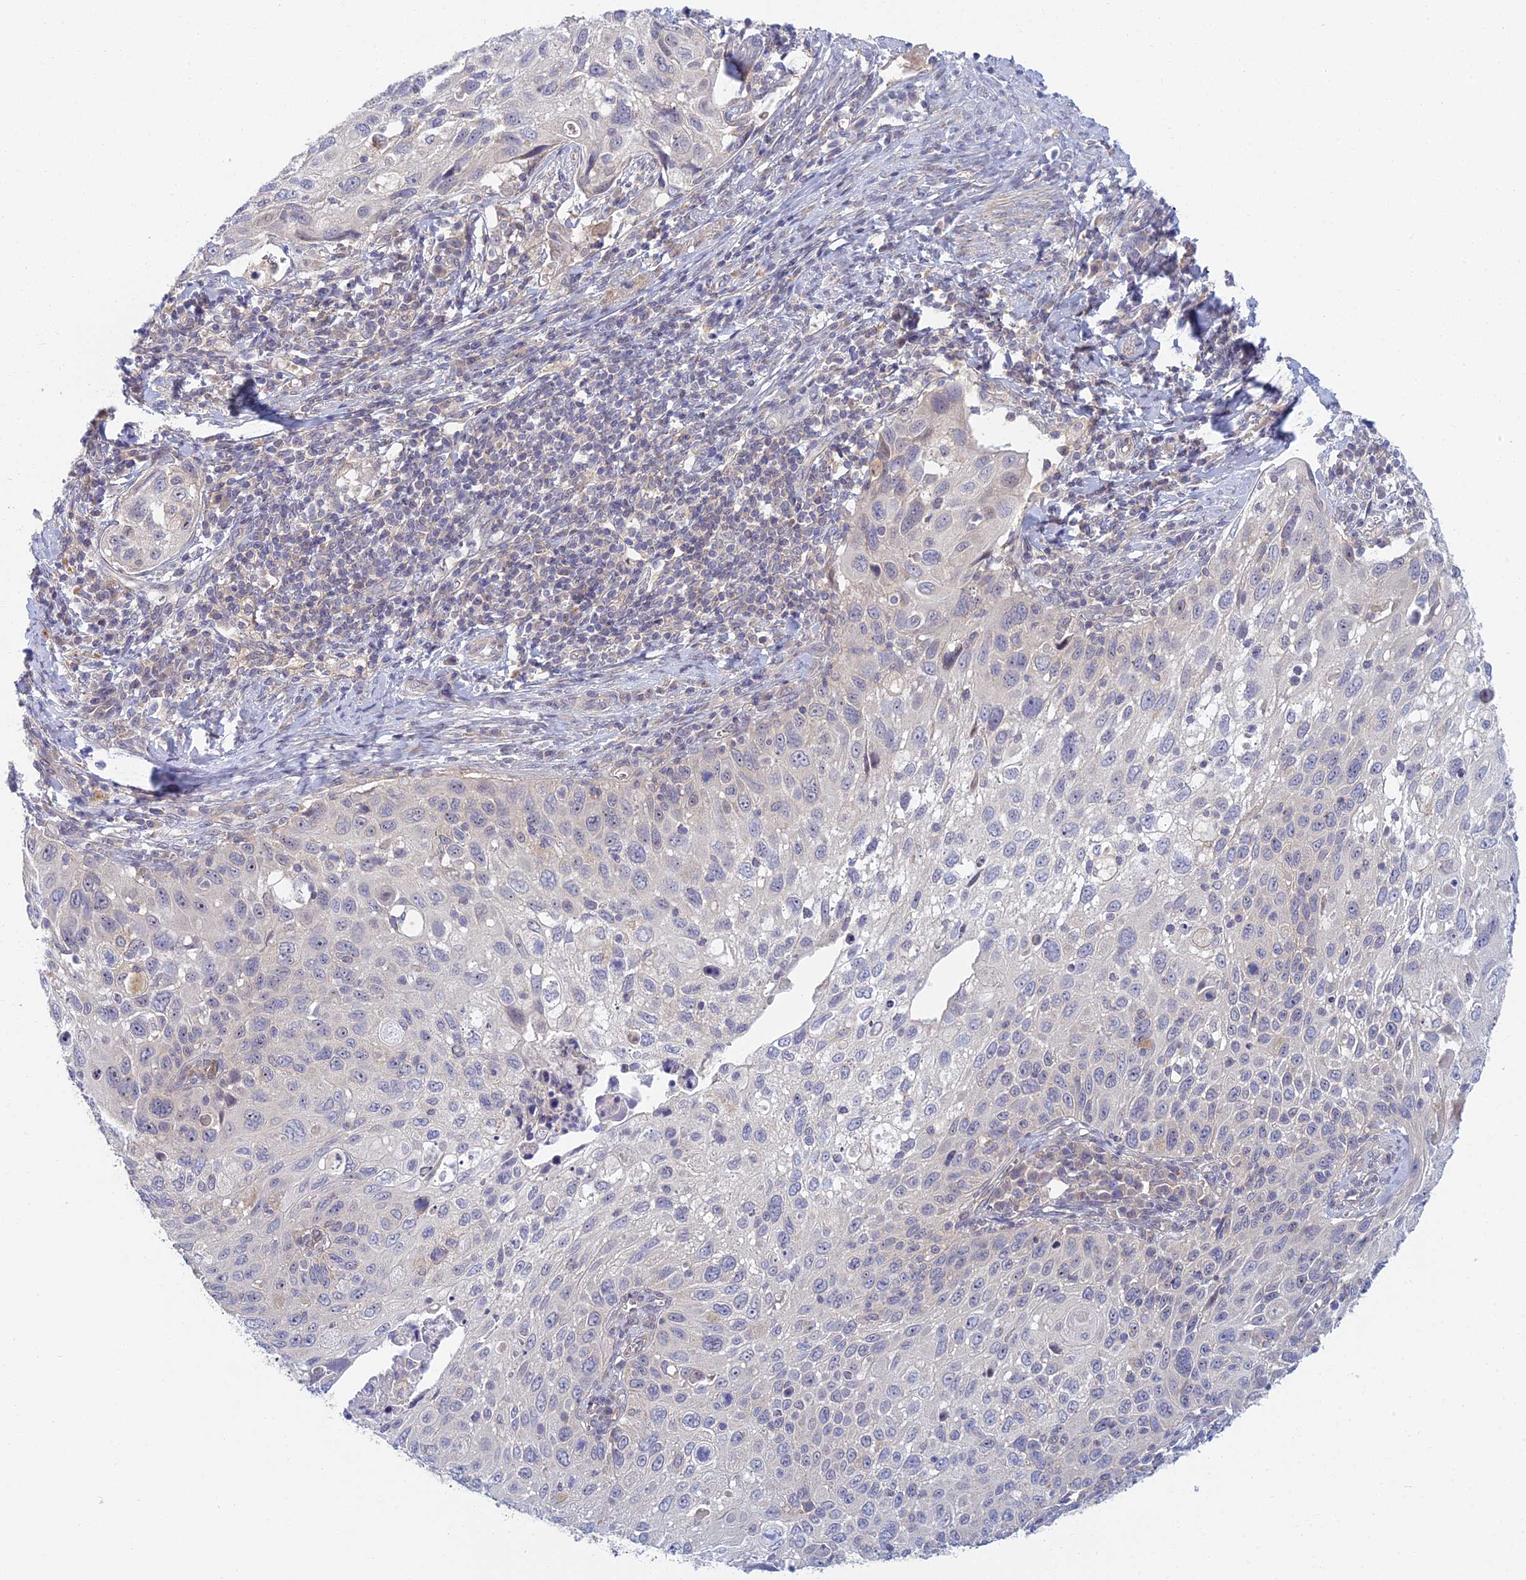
{"staining": {"intensity": "negative", "quantity": "none", "location": "none"}, "tissue": "cervical cancer", "cell_type": "Tumor cells", "image_type": "cancer", "snomed": [{"axis": "morphology", "description": "Squamous cell carcinoma, NOS"}, {"axis": "topography", "description": "Cervix"}], "caption": "Tumor cells show no significant protein expression in cervical cancer (squamous cell carcinoma). (DAB (3,3'-diaminobenzidine) immunohistochemistry (IHC) visualized using brightfield microscopy, high magnification).", "gene": "METTL26", "patient": {"sex": "female", "age": 70}}